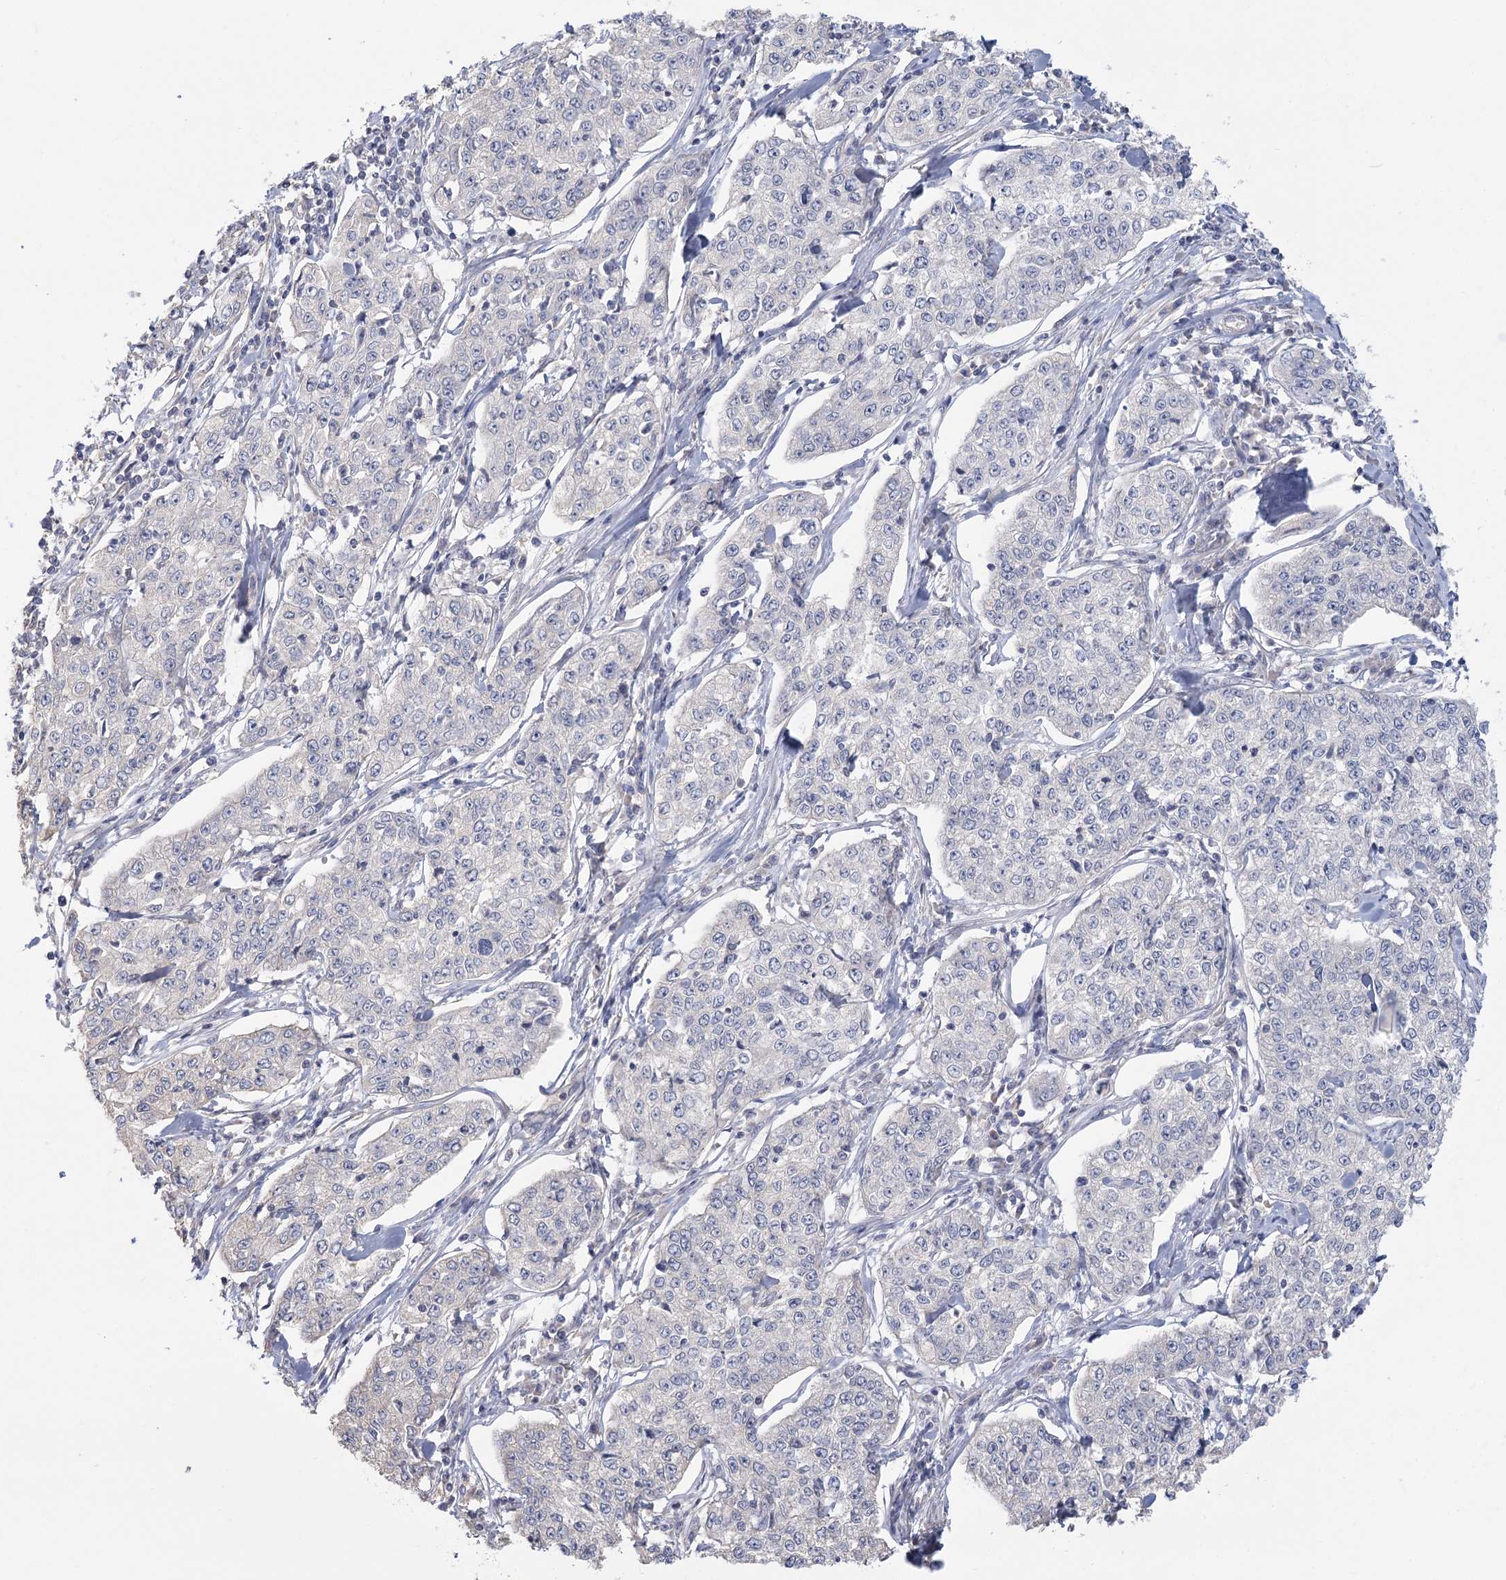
{"staining": {"intensity": "negative", "quantity": "none", "location": "none"}, "tissue": "cervical cancer", "cell_type": "Tumor cells", "image_type": "cancer", "snomed": [{"axis": "morphology", "description": "Squamous cell carcinoma, NOS"}, {"axis": "topography", "description": "Cervix"}], "caption": "Image shows no protein positivity in tumor cells of cervical cancer (squamous cell carcinoma) tissue.", "gene": "CNTLN", "patient": {"sex": "female", "age": 35}}